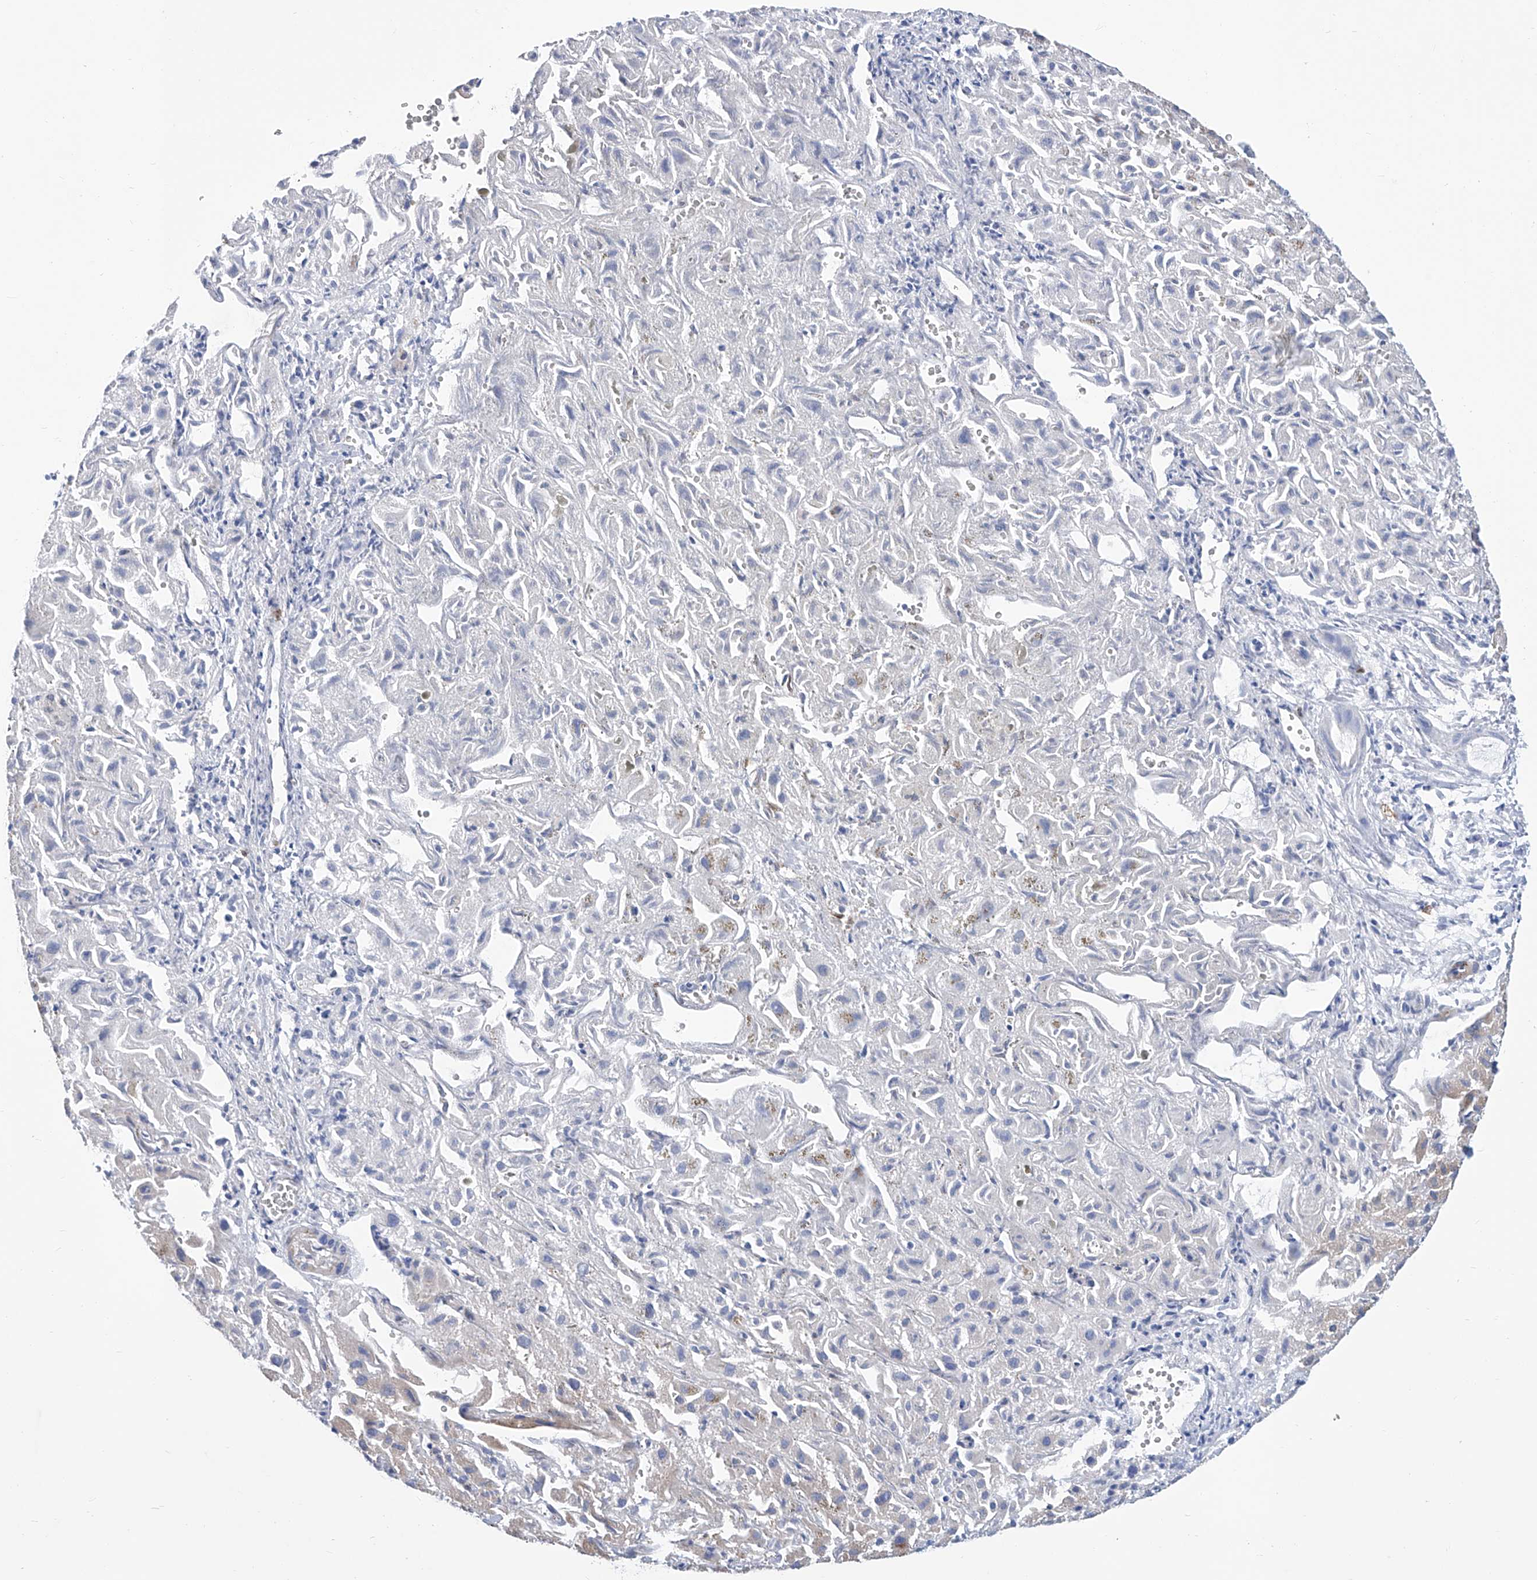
{"staining": {"intensity": "negative", "quantity": "none", "location": "none"}, "tissue": "liver cancer", "cell_type": "Tumor cells", "image_type": "cancer", "snomed": [{"axis": "morphology", "description": "Cholangiocarcinoma"}, {"axis": "topography", "description": "Liver"}], "caption": "Immunohistochemistry (IHC) of human liver cancer reveals no expression in tumor cells. (Stains: DAB (3,3'-diaminobenzidine) IHC with hematoxylin counter stain, Microscopy: brightfield microscopy at high magnification).", "gene": "TNN", "patient": {"sex": "female", "age": 52}}